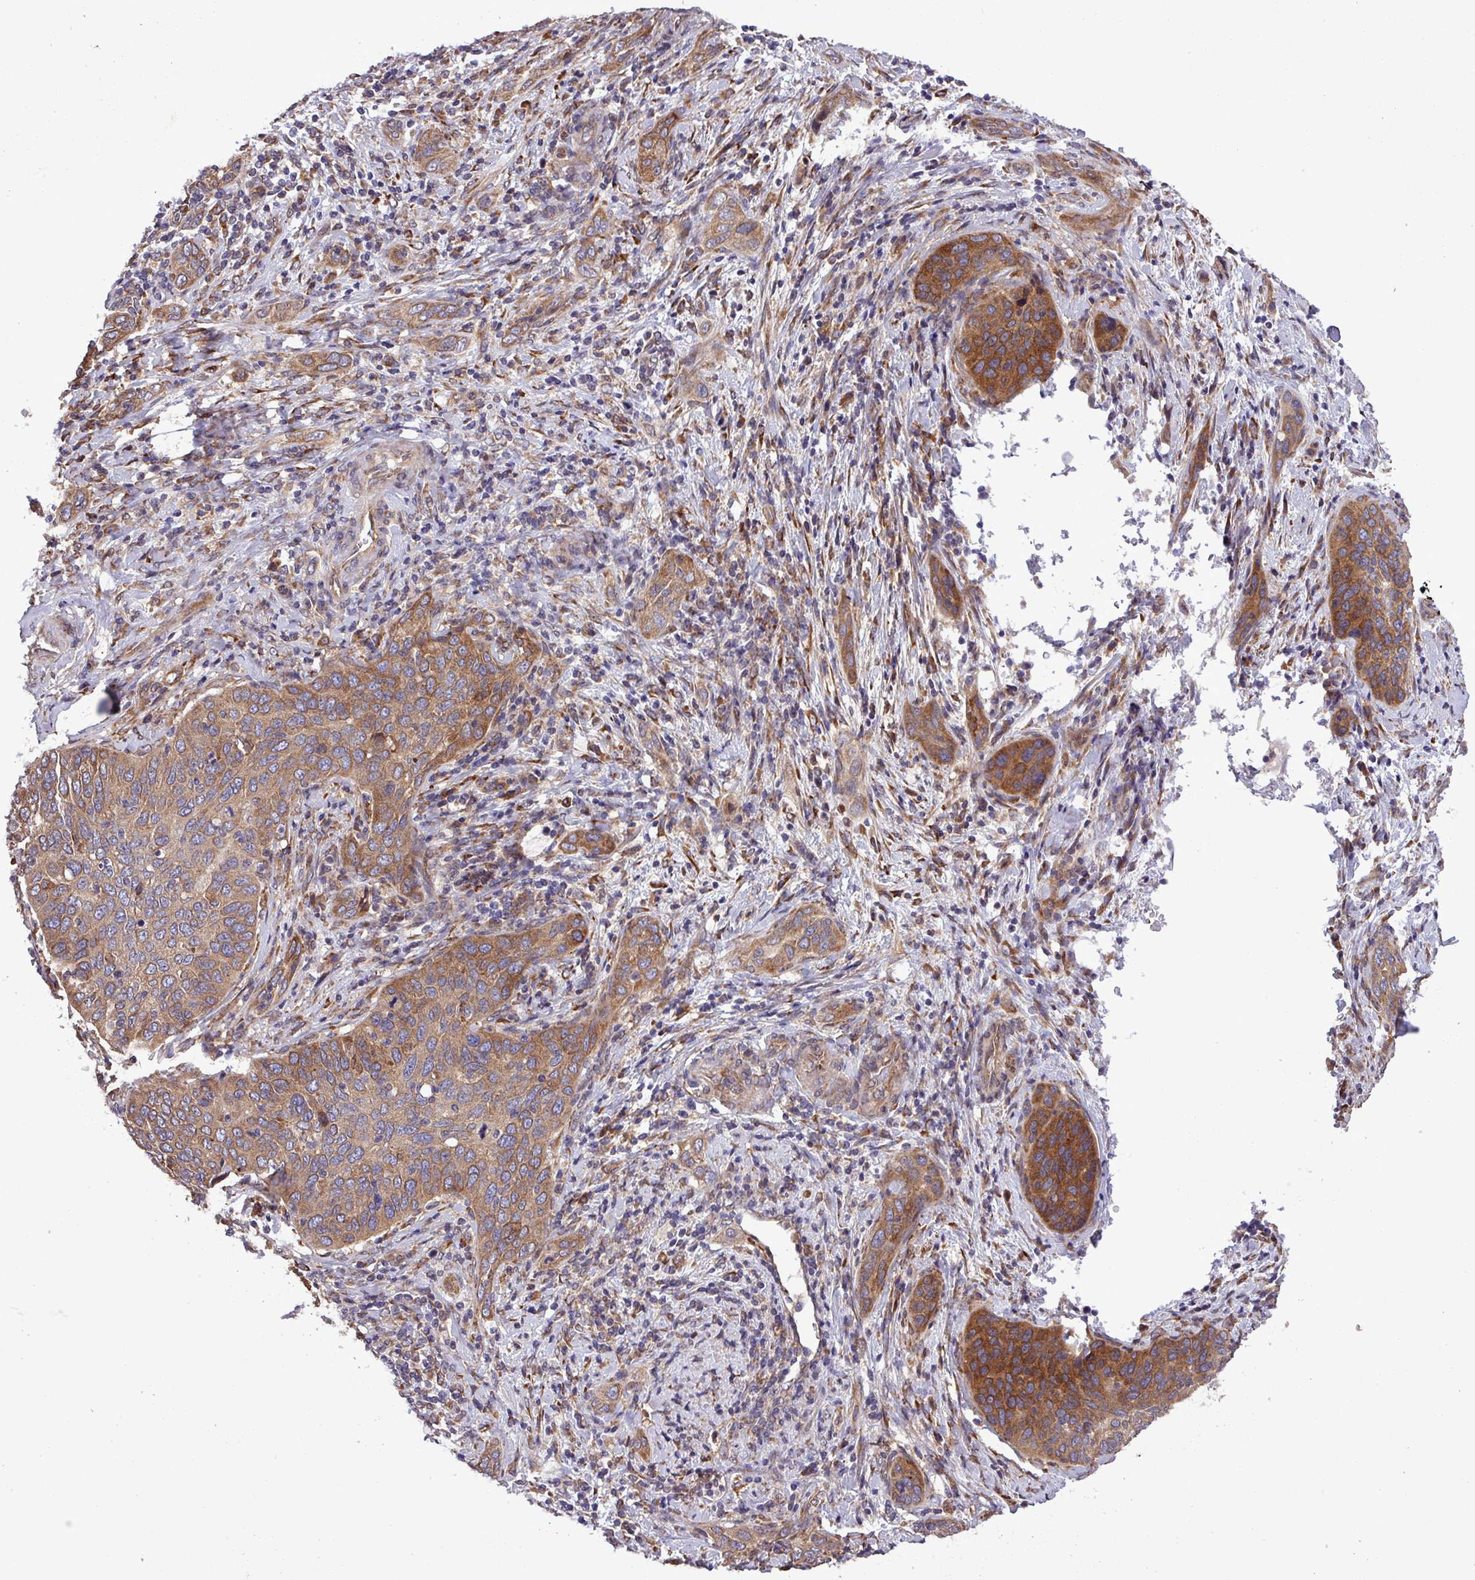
{"staining": {"intensity": "moderate", "quantity": ">75%", "location": "cytoplasmic/membranous"}, "tissue": "cervical cancer", "cell_type": "Tumor cells", "image_type": "cancer", "snomed": [{"axis": "morphology", "description": "Squamous cell carcinoma, NOS"}, {"axis": "topography", "description": "Cervix"}], "caption": "Immunohistochemical staining of cervical cancer (squamous cell carcinoma) shows medium levels of moderate cytoplasmic/membranous protein staining in approximately >75% of tumor cells.", "gene": "MEGF6", "patient": {"sex": "female", "age": 60}}